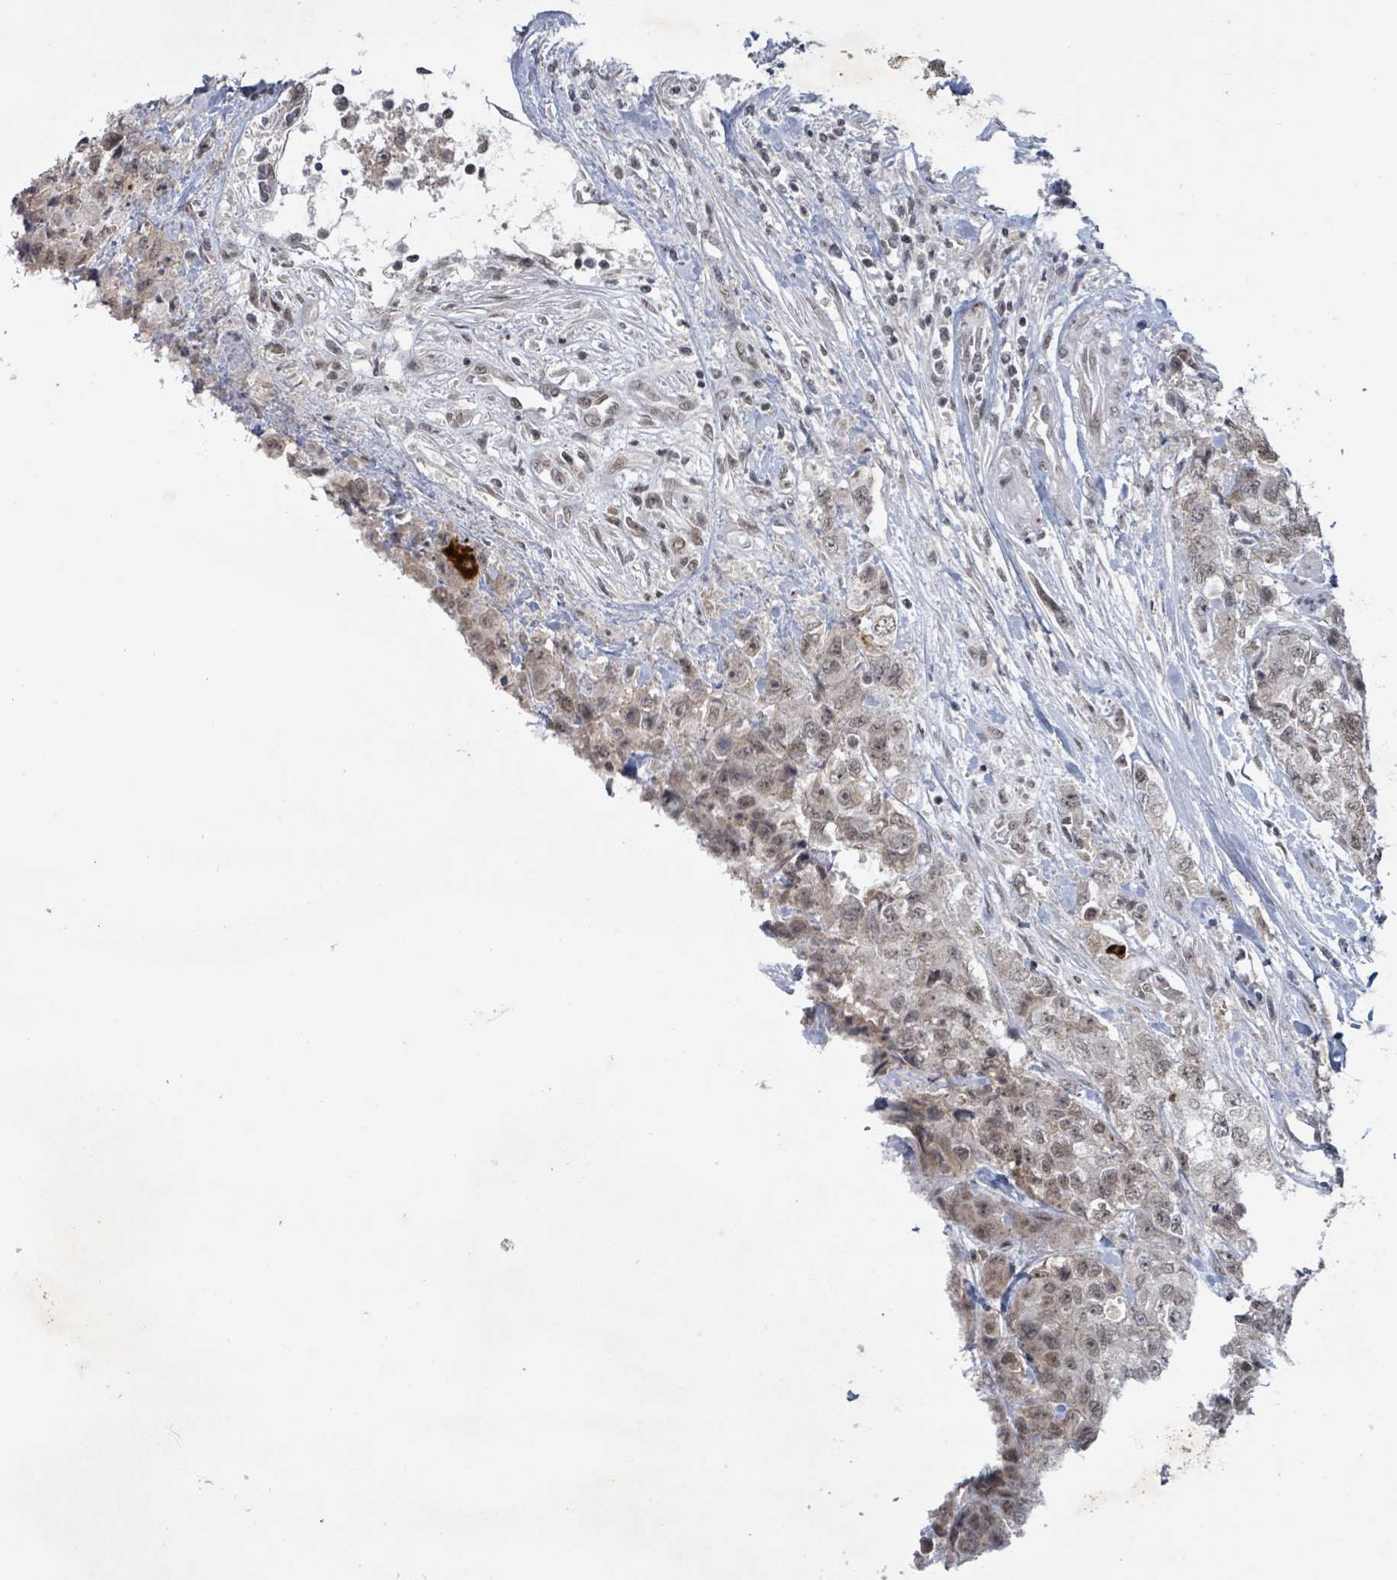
{"staining": {"intensity": "weak", "quantity": "25%-75%", "location": "nuclear"}, "tissue": "urothelial cancer", "cell_type": "Tumor cells", "image_type": "cancer", "snomed": [{"axis": "morphology", "description": "Urothelial carcinoma, High grade"}, {"axis": "topography", "description": "Urinary bladder"}], "caption": "Tumor cells reveal low levels of weak nuclear expression in approximately 25%-75% of cells in human urothelial carcinoma (high-grade). The staining was performed using DAB to visualize the protein expression in brown, while the nuclei were stained in blue with hematoxylin (Magnification: 20x).", "gene": "BANP", "patient": {"sex": "female", "age": 78}}